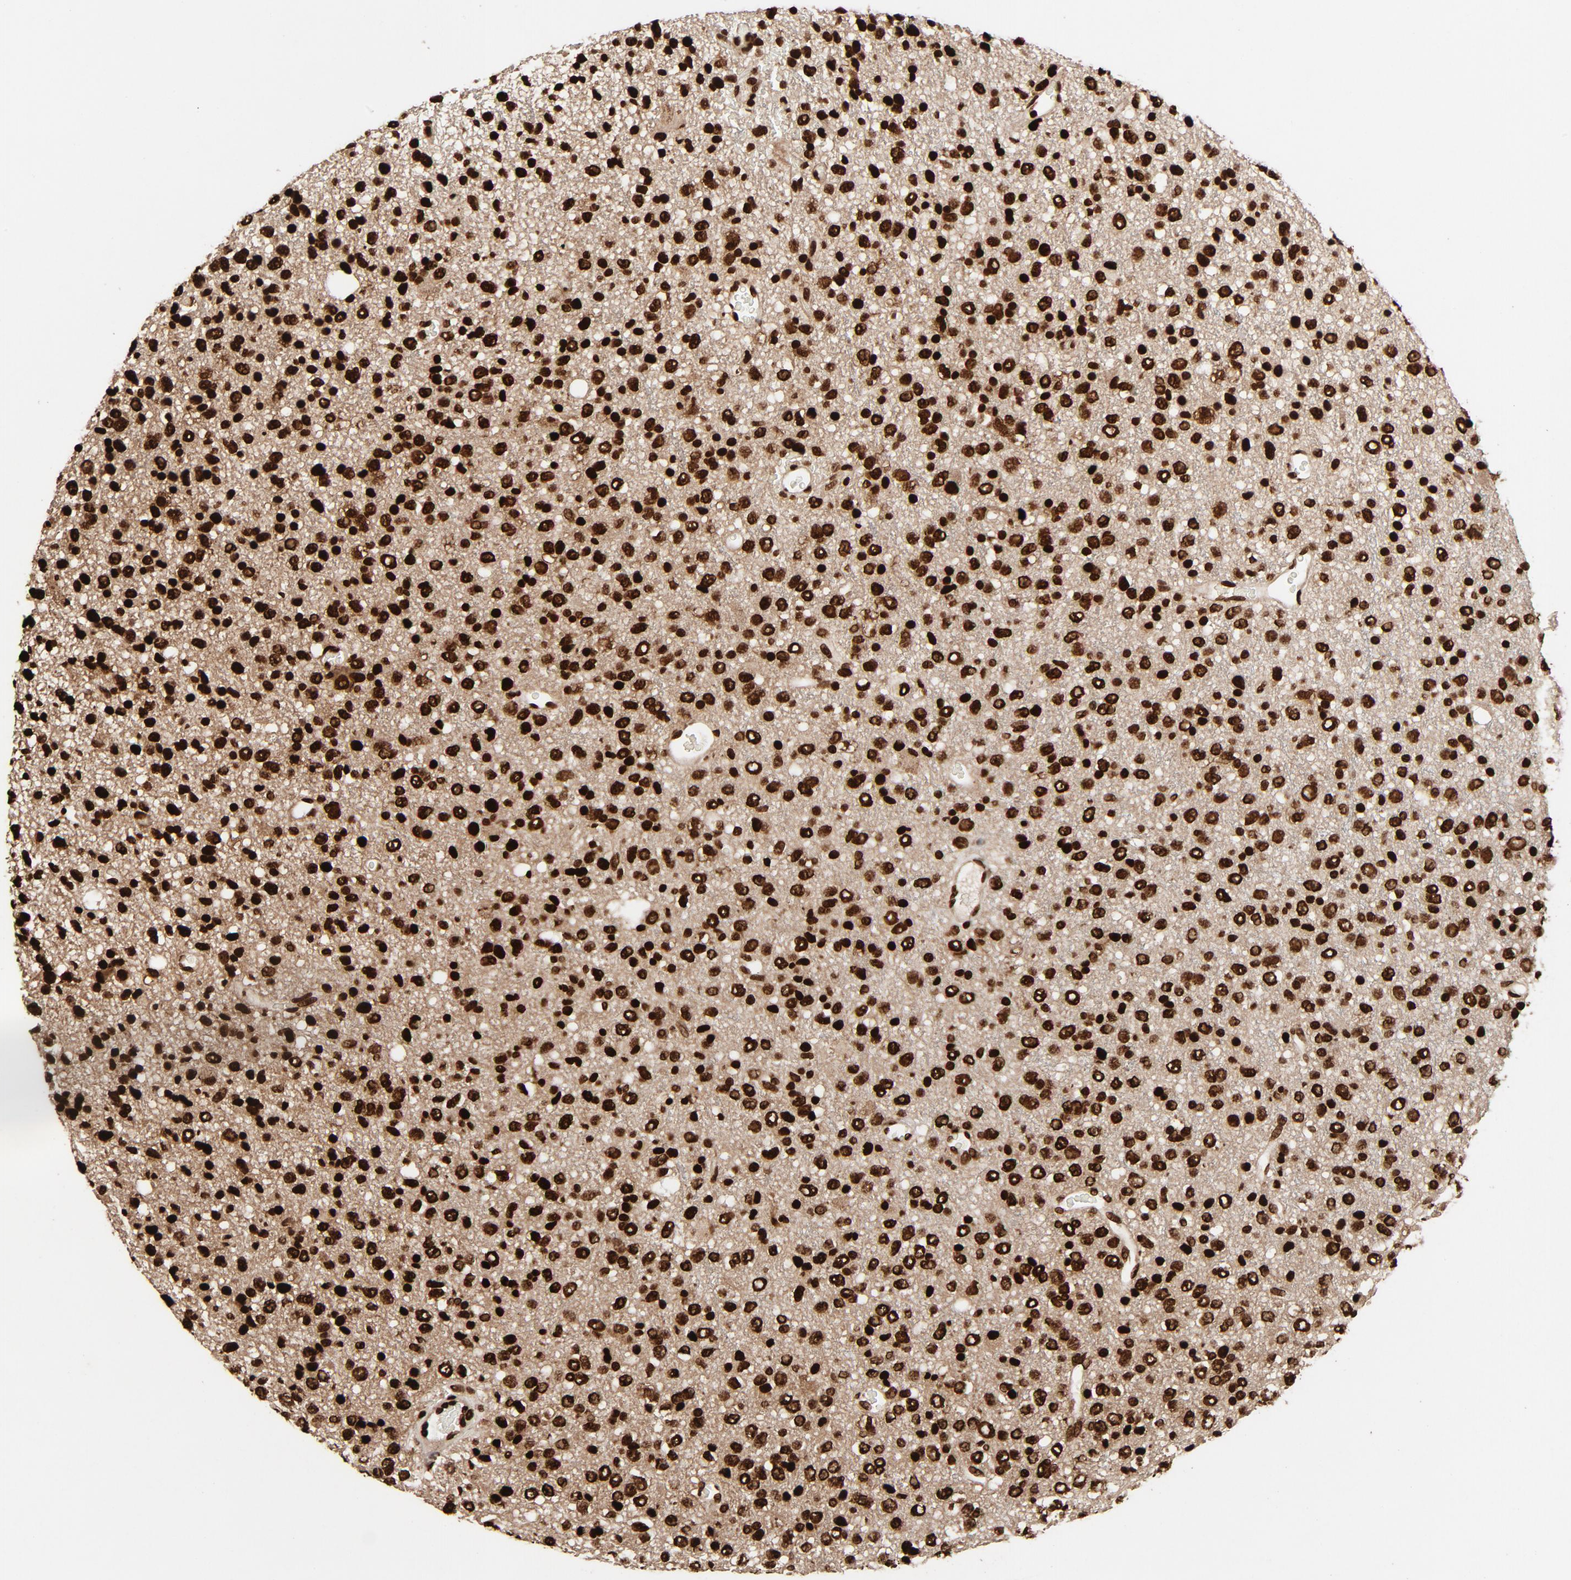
{"staining": {"intensity": "strong", "quantity": ">75%", "location": "nuclear"}, "tissue": "glioma", "cell_type": "Tumor cells", "image_type": "cancer", "snomed": [{"axis": "morphology", "description": "Glioma, malignant, High grade"}, {"axis": "topography", "description": "pancreas cauda"}], "caption": "Malignant high-grade glioma stained with DAB IHC reveals high levels of strong nuclear staining in approximately >75% of tumor cells.", "gene": "TP53BP1", "patient": {"sex": "male", "age": 60}}